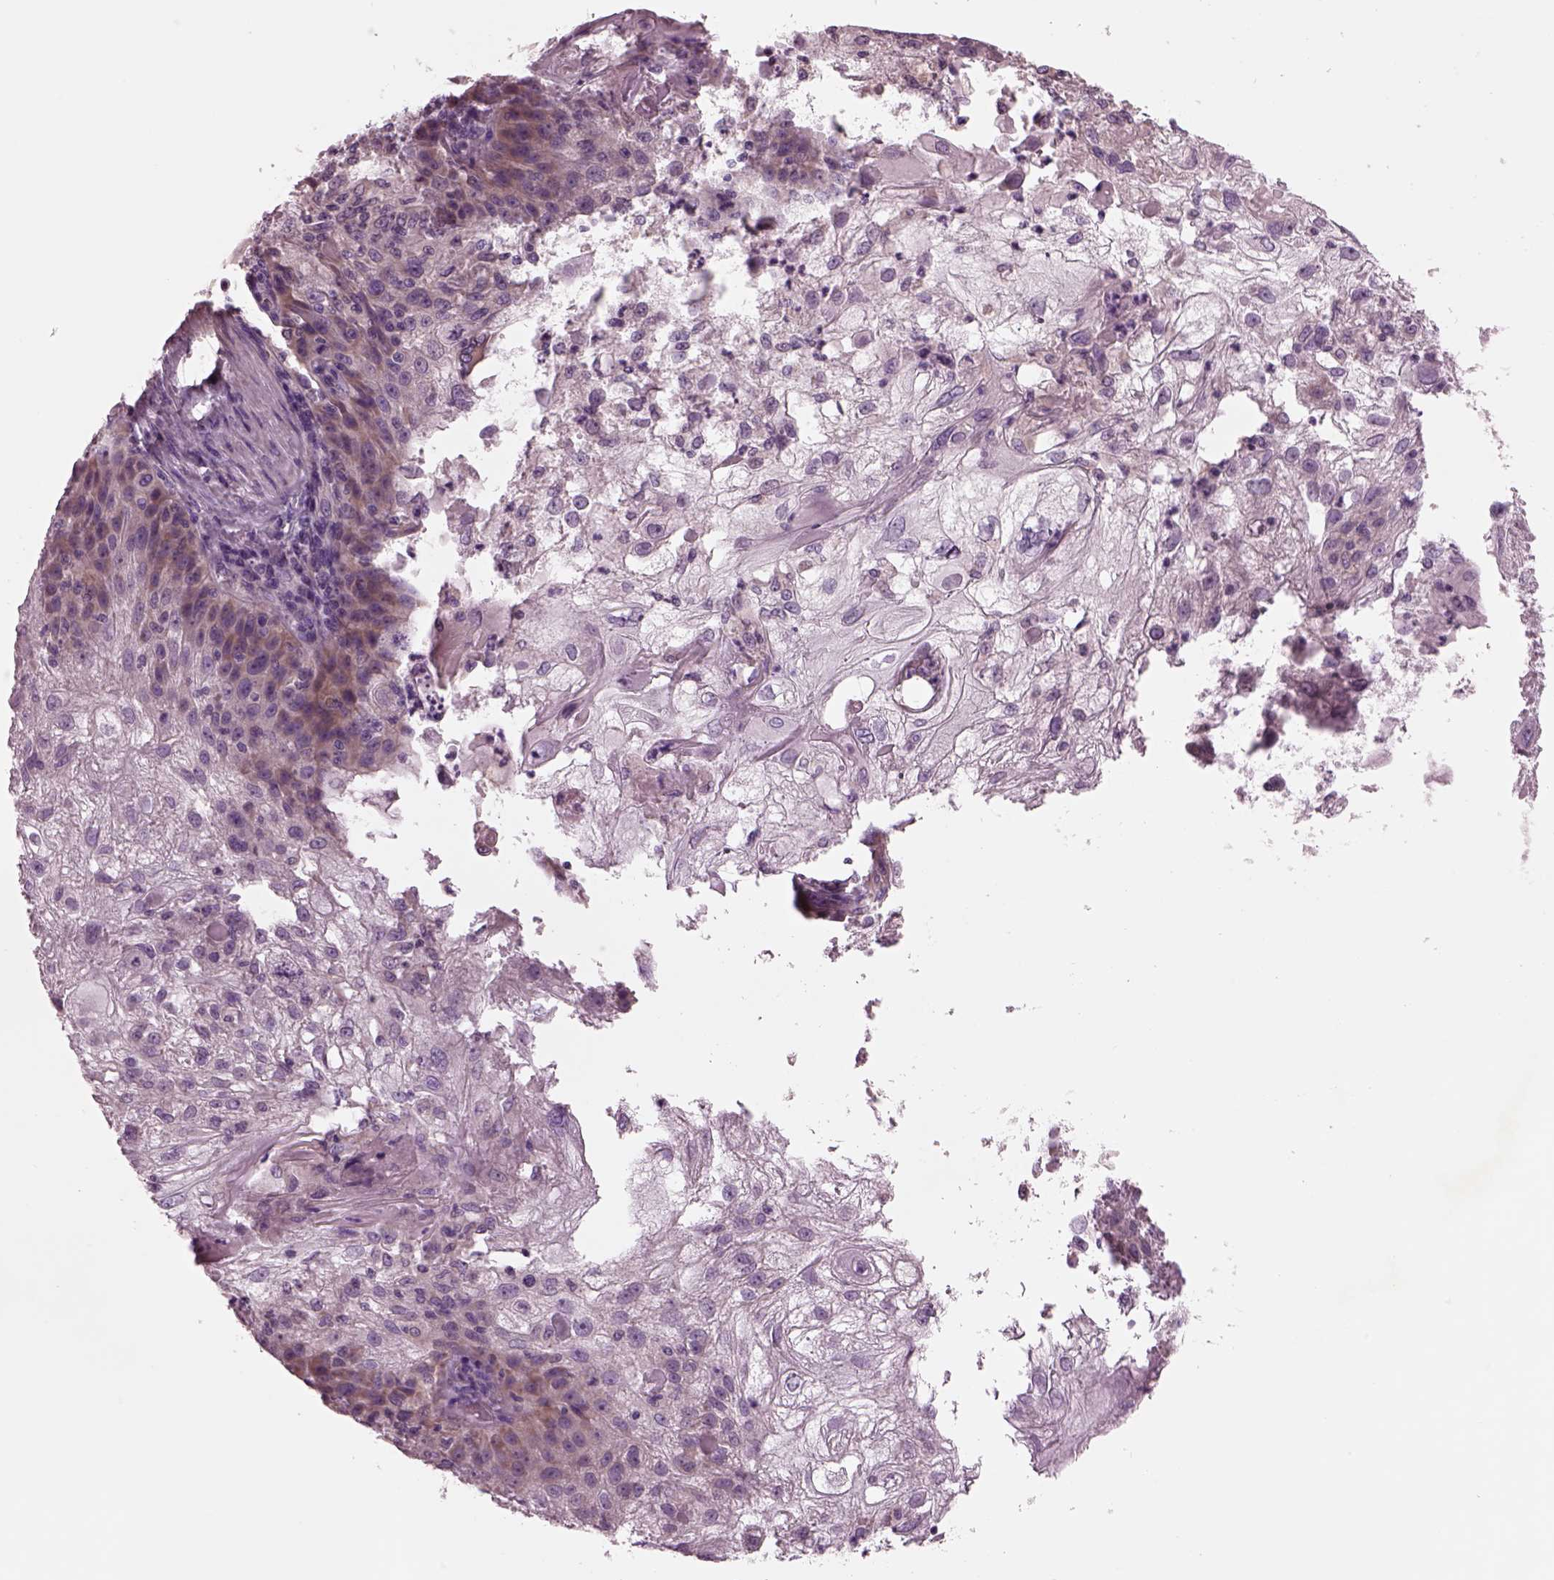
{"staining": {"intensity": "weak", "quantity": "25%-75%", "location": "cytoplasmic/membranous"}, "tissue": "skin cancer", "cell_type": "Tumor cells", "image_type": "cancer", "snomed": [{"axis": "morphology", "description": "Normal tissue, NOS"}, {"axis": "morphology", "description": "Squamous cell carcinoma, NOS"}, {"axis": "topography", "description": "Skin"}], "caption": "This is a histology image of IHC staining of squamous cell carcinoma (skin), which shows weak expression in the cytoplasmic/membranous of tumor cells.", "gene": "AP4M1", "patient": {"sex": "female", "age": 83}}